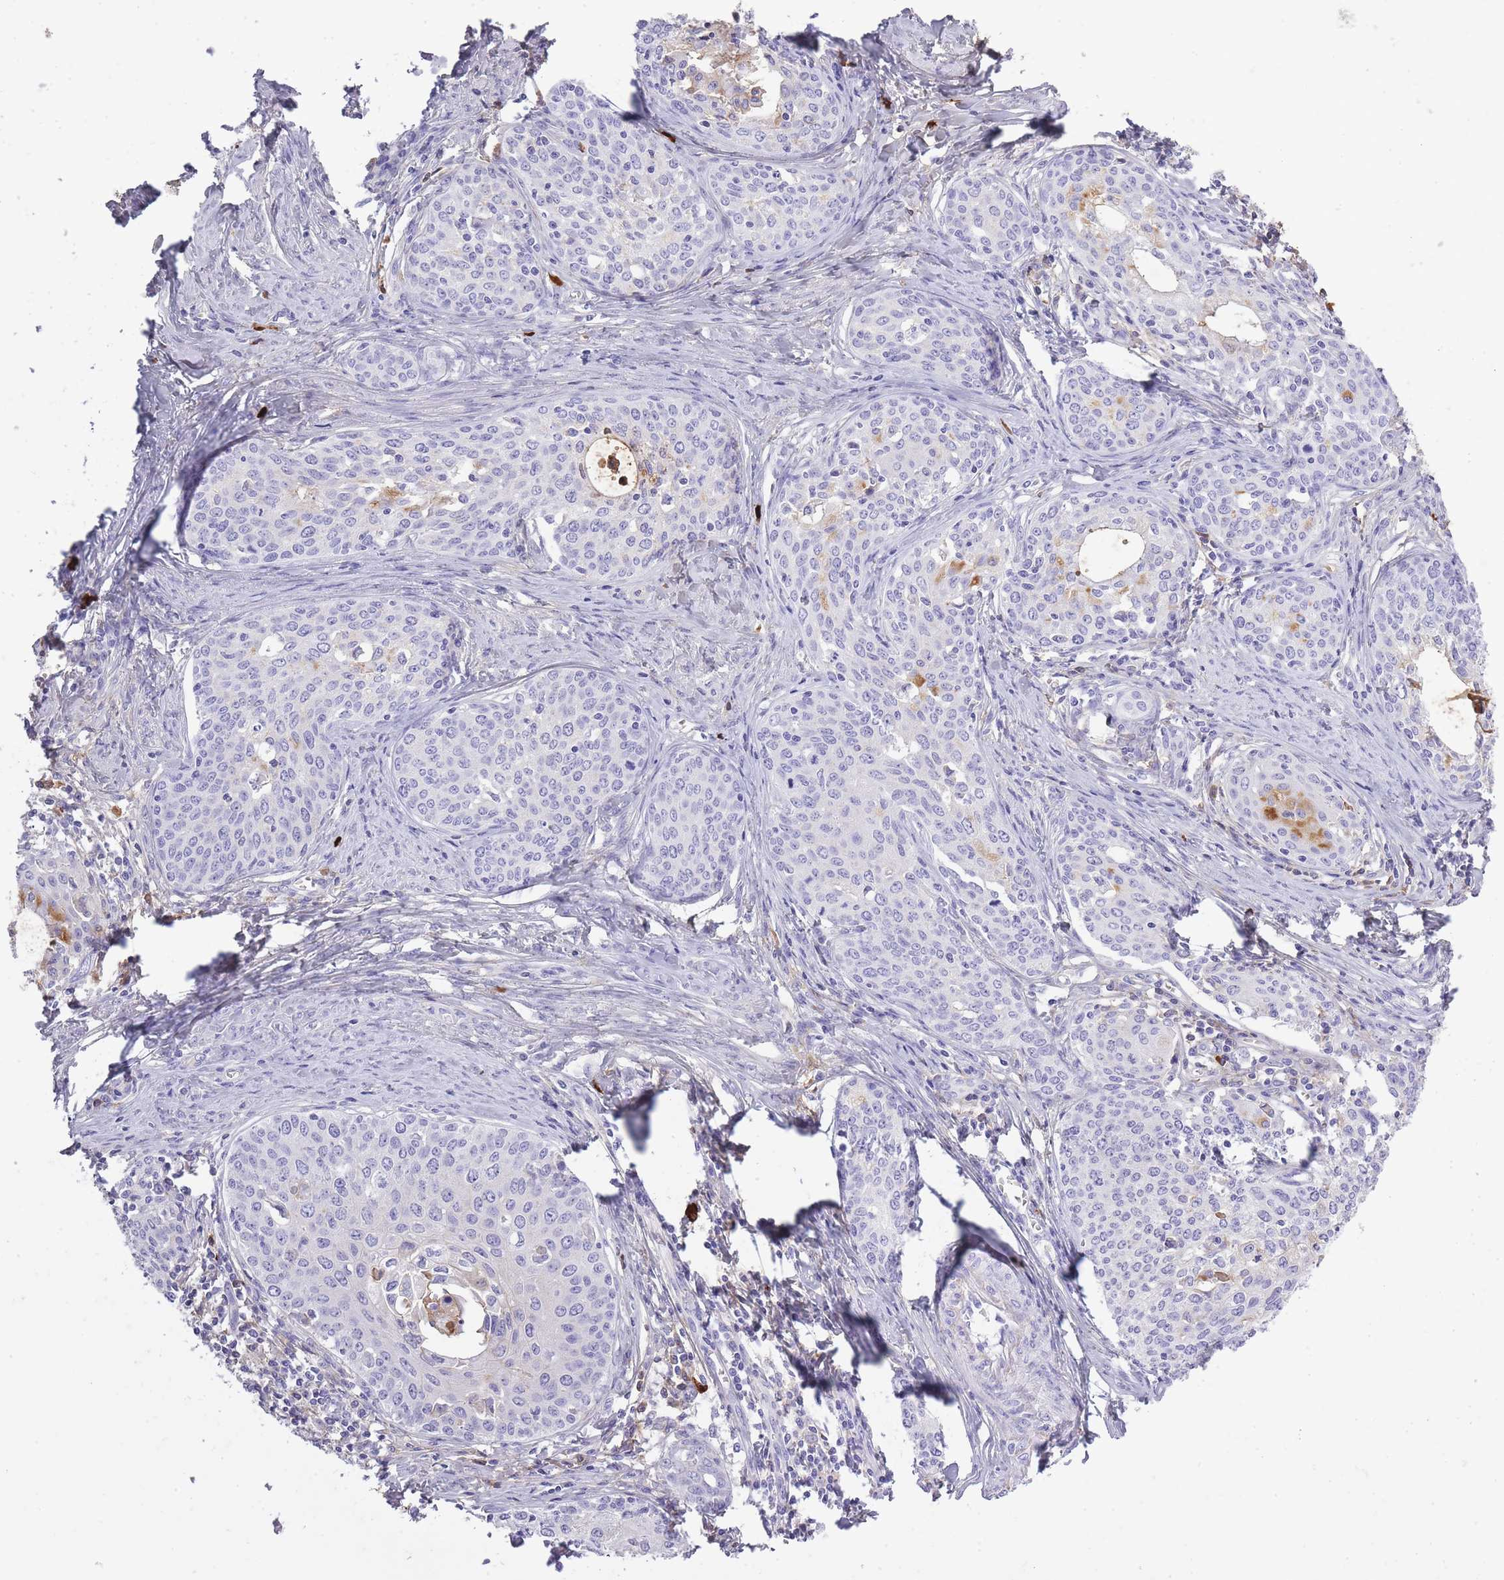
{"staining": {"intensity": "negative", "quantity": "none", "location": "none"}, "tissue": "cervical cancer", "cell_type": "Tumor cells", "image_type": "cancer", "snomed": [{"axis": "morphology", "description": "Squamous cell carcinoma, NOS"}, {"axis": "morphology", "description": "Adenocarcinoma, NOS"}, {"axis": "topography", "description": "Cervix"}], "caption": "Immunohistochemistry photomicrograph of cervical cancer (adenocarcinoma) stained for a protein (brown), which reveals no positivity in tumor cells. Brightfield microscopy of immunohistochemistry (IHC) stained with DAB (brown) and hematoxylin (blue), captured at high magnification.", "gene": "IGKV1D-42", "patient": {"sex": "female", "age": 52}}